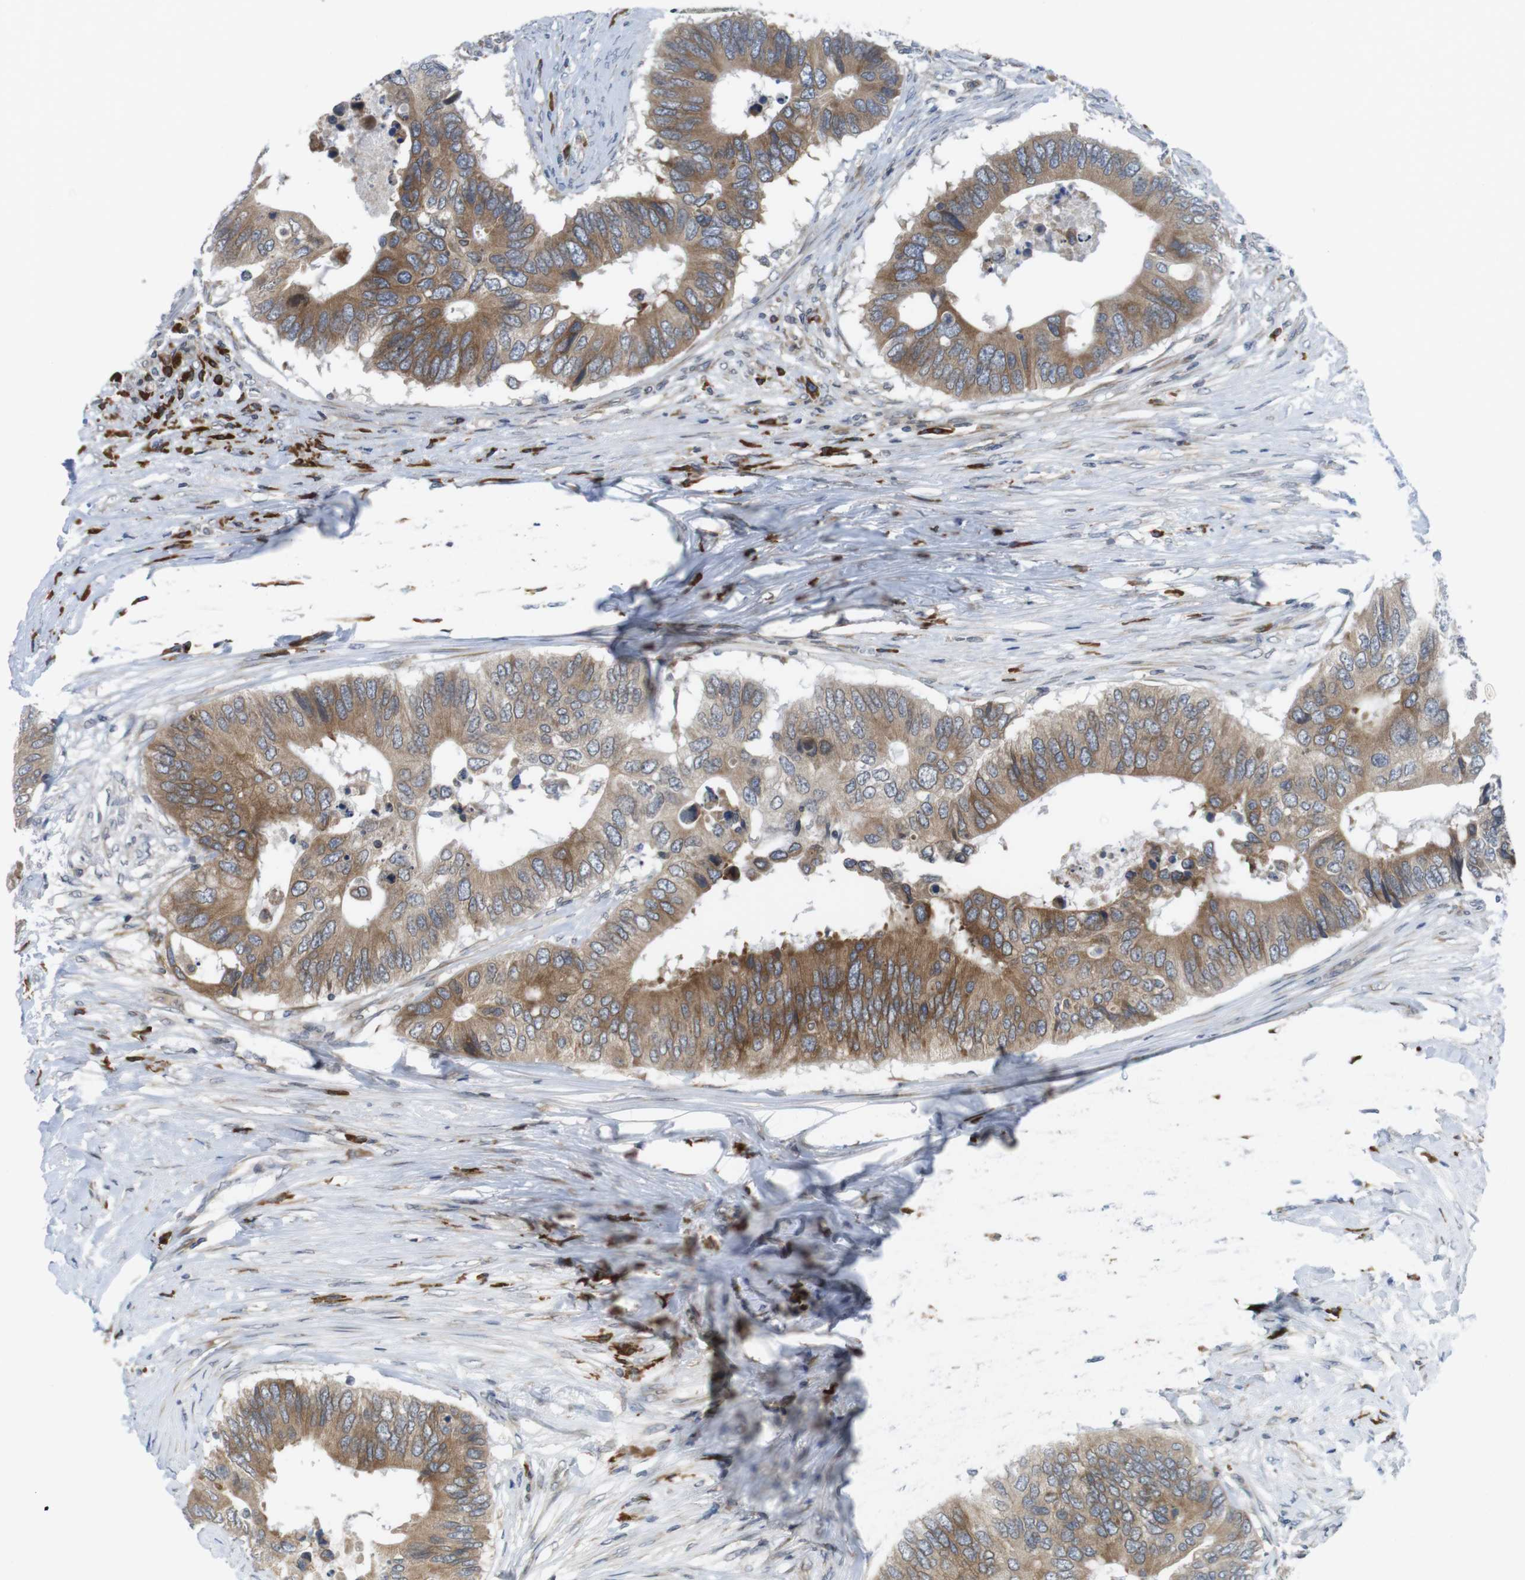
{"staining": {"intensity": "moderate", "quantity": ">75%", "location": "cytoplasmic/membranous"}, "tissue": "colorectal cancer", "cell_type": "Tumor cells", "image_type": "cancer", "snomed": [{"axis": "morphology", "description": "Adenocarcinoma, NOS"}, {"axis": "topography", "description": "Colon"}], "caption": "Protein analysis of colorectal cancer tissue reveals moderate cytoplasmic/membranous staining in about >75% of tumor cells. (DAB (3,3'-diaminobenzidine) IHC, brown staining for protein, blue staining for nuclei).", "gene": "ERGIC3", "patient": {"sex": "male", "age": 71}}